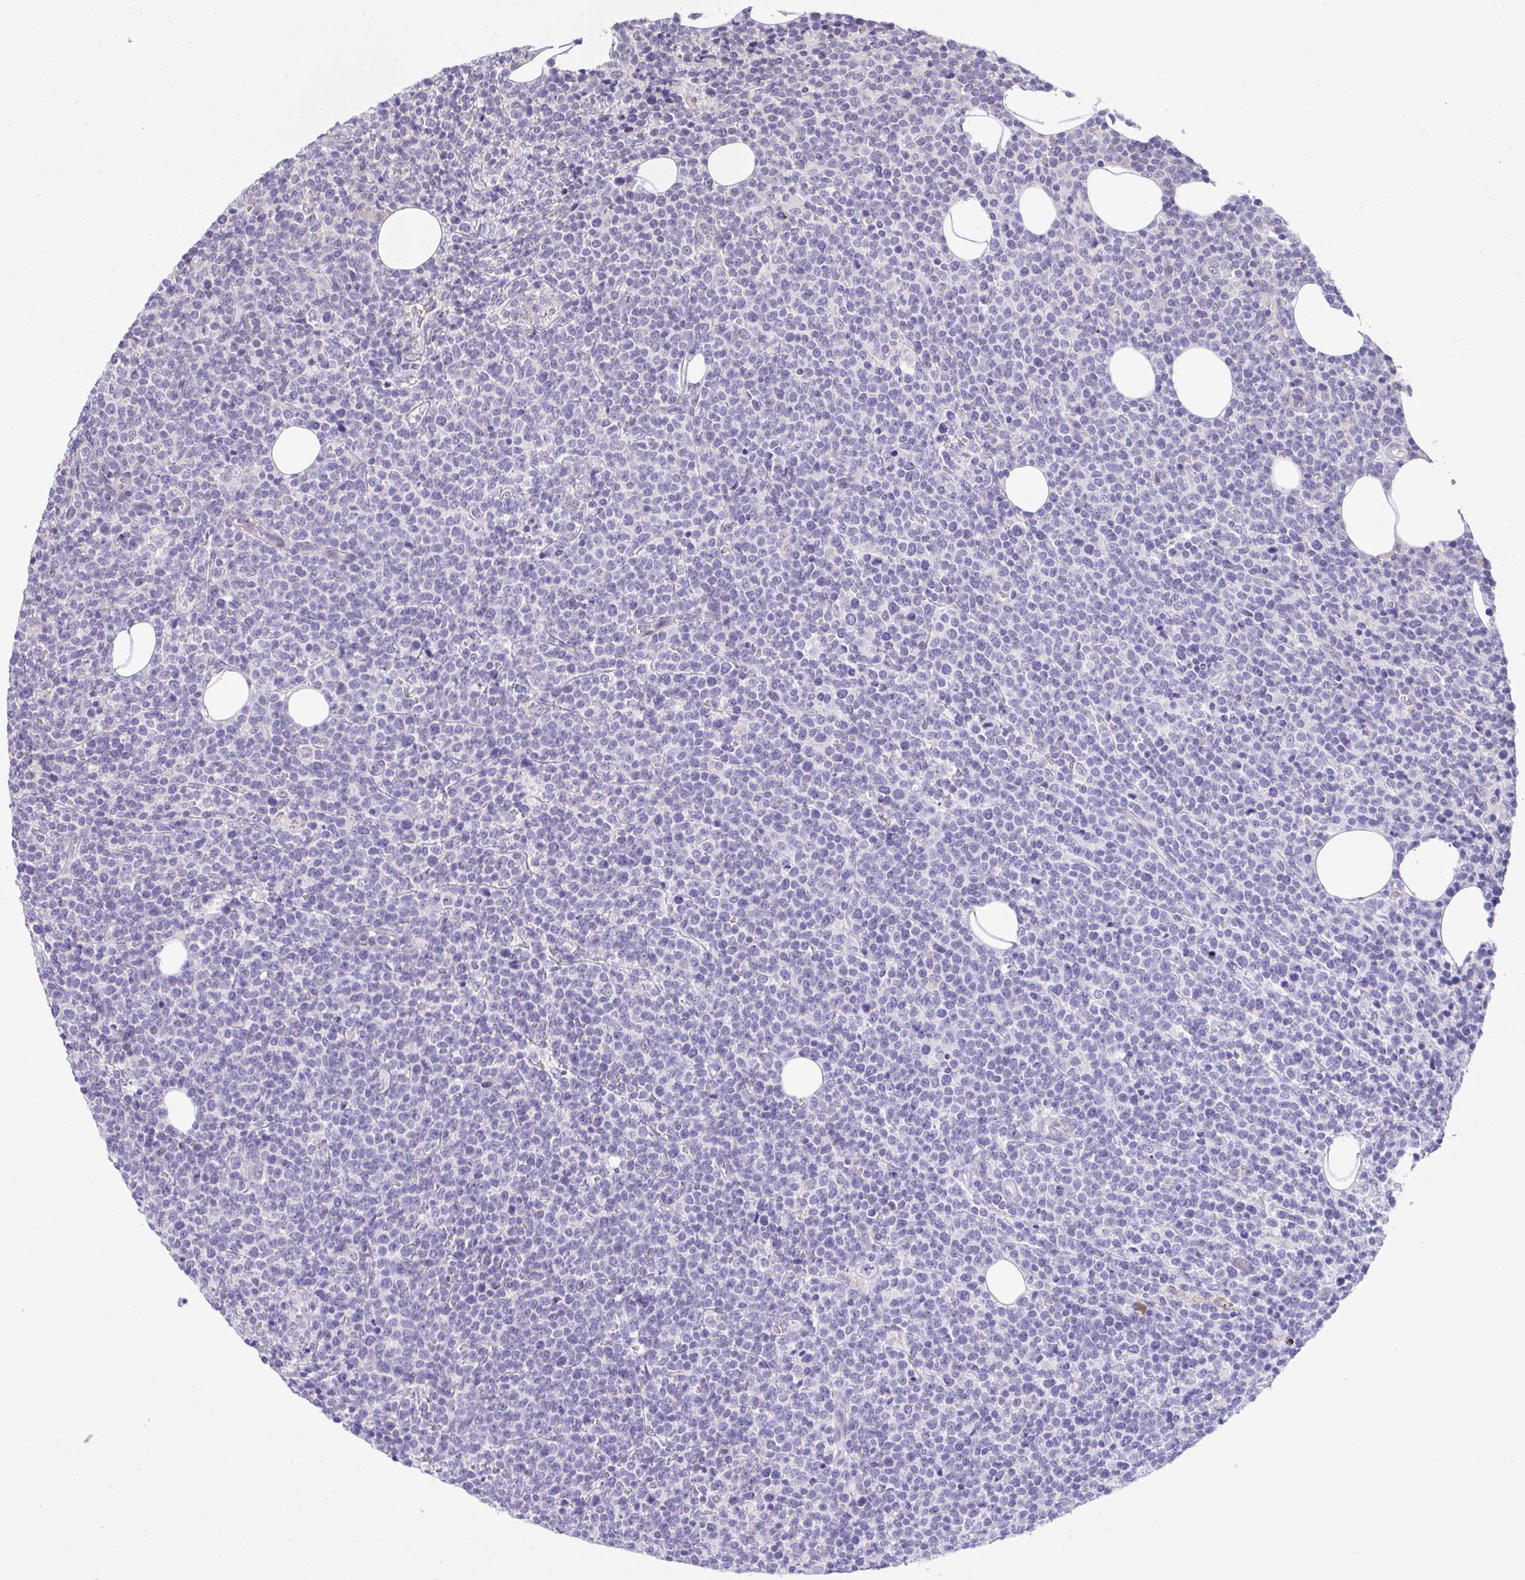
{"staining": {"intensity": "negative", "quantity": "none", "location": "none"}, "tissue": "lymphoma", "cell_type": "Tumor cells", "image_type": "cancer", "snomed": [{"axis": "morphology", "description": "Malignant lymphoma, non-Hodgkin's type, High grade"}, {"axis": "topography", "description": "Lymph node"}], "caption": "Immunohistochemistry (IHC) of high-grade malignant lymphoma, non-Hodgkin's type exhibits no staining in tumor cells. (Brightfield microscopy of DAB IHC at high magnification).", "gene": "HMBOX1", "patient": {"sex": "male", "age": 61}}